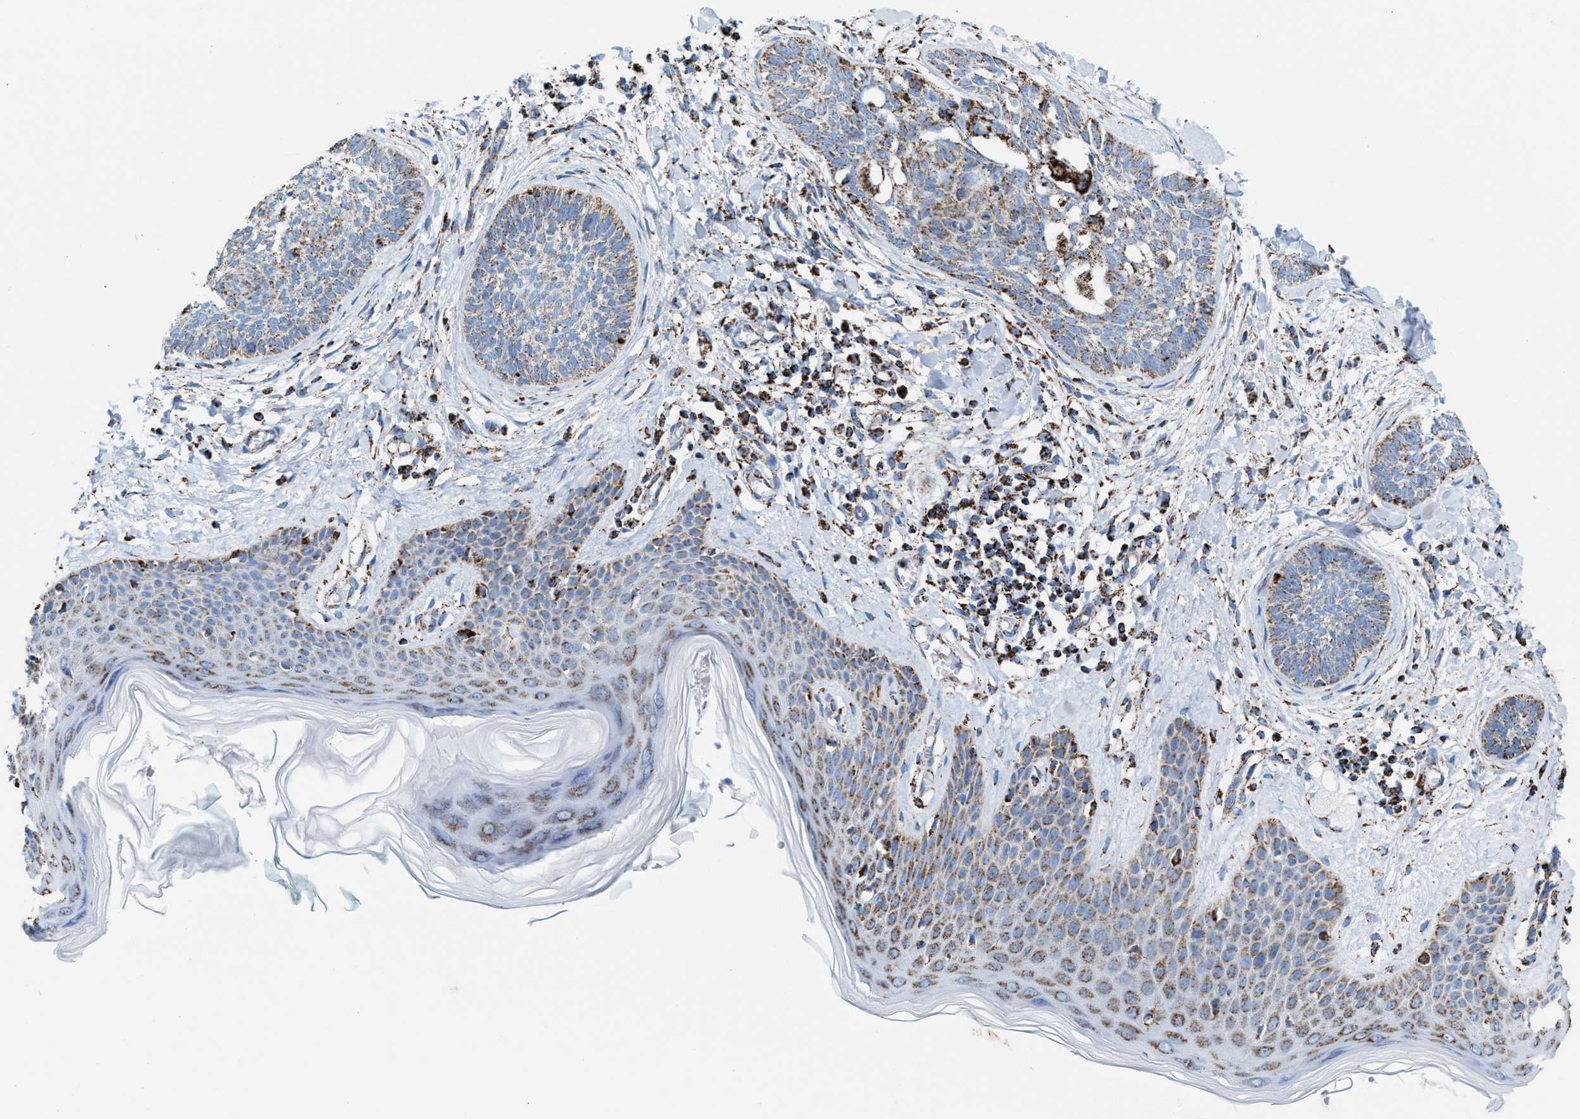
{"staining": {"intensity": "weak", "quantity": "25%-75%", "location": "cytoplasmic/membranous"}, "tissue": "skin cancer", "cell_type": "Tumor cells", "image_type": "cancer", "snomed": [{"axis": "morphology", "description": "Basal cell carcinoma"}, {"axis": "topography", "description": "Skin"}], "caption": "Immunohistochemistry histopathology image of neoplastic tissue: human skin basal cell carcinoma stained using IHC shows low levels of weak protein expression localized specifically in the cytoplasmic/membranous of tumor cells, appearing as a cytoplasmic/membranous brown color.", "gene": "ECHS1", "patient": {"sex": "female", "age": 59}}